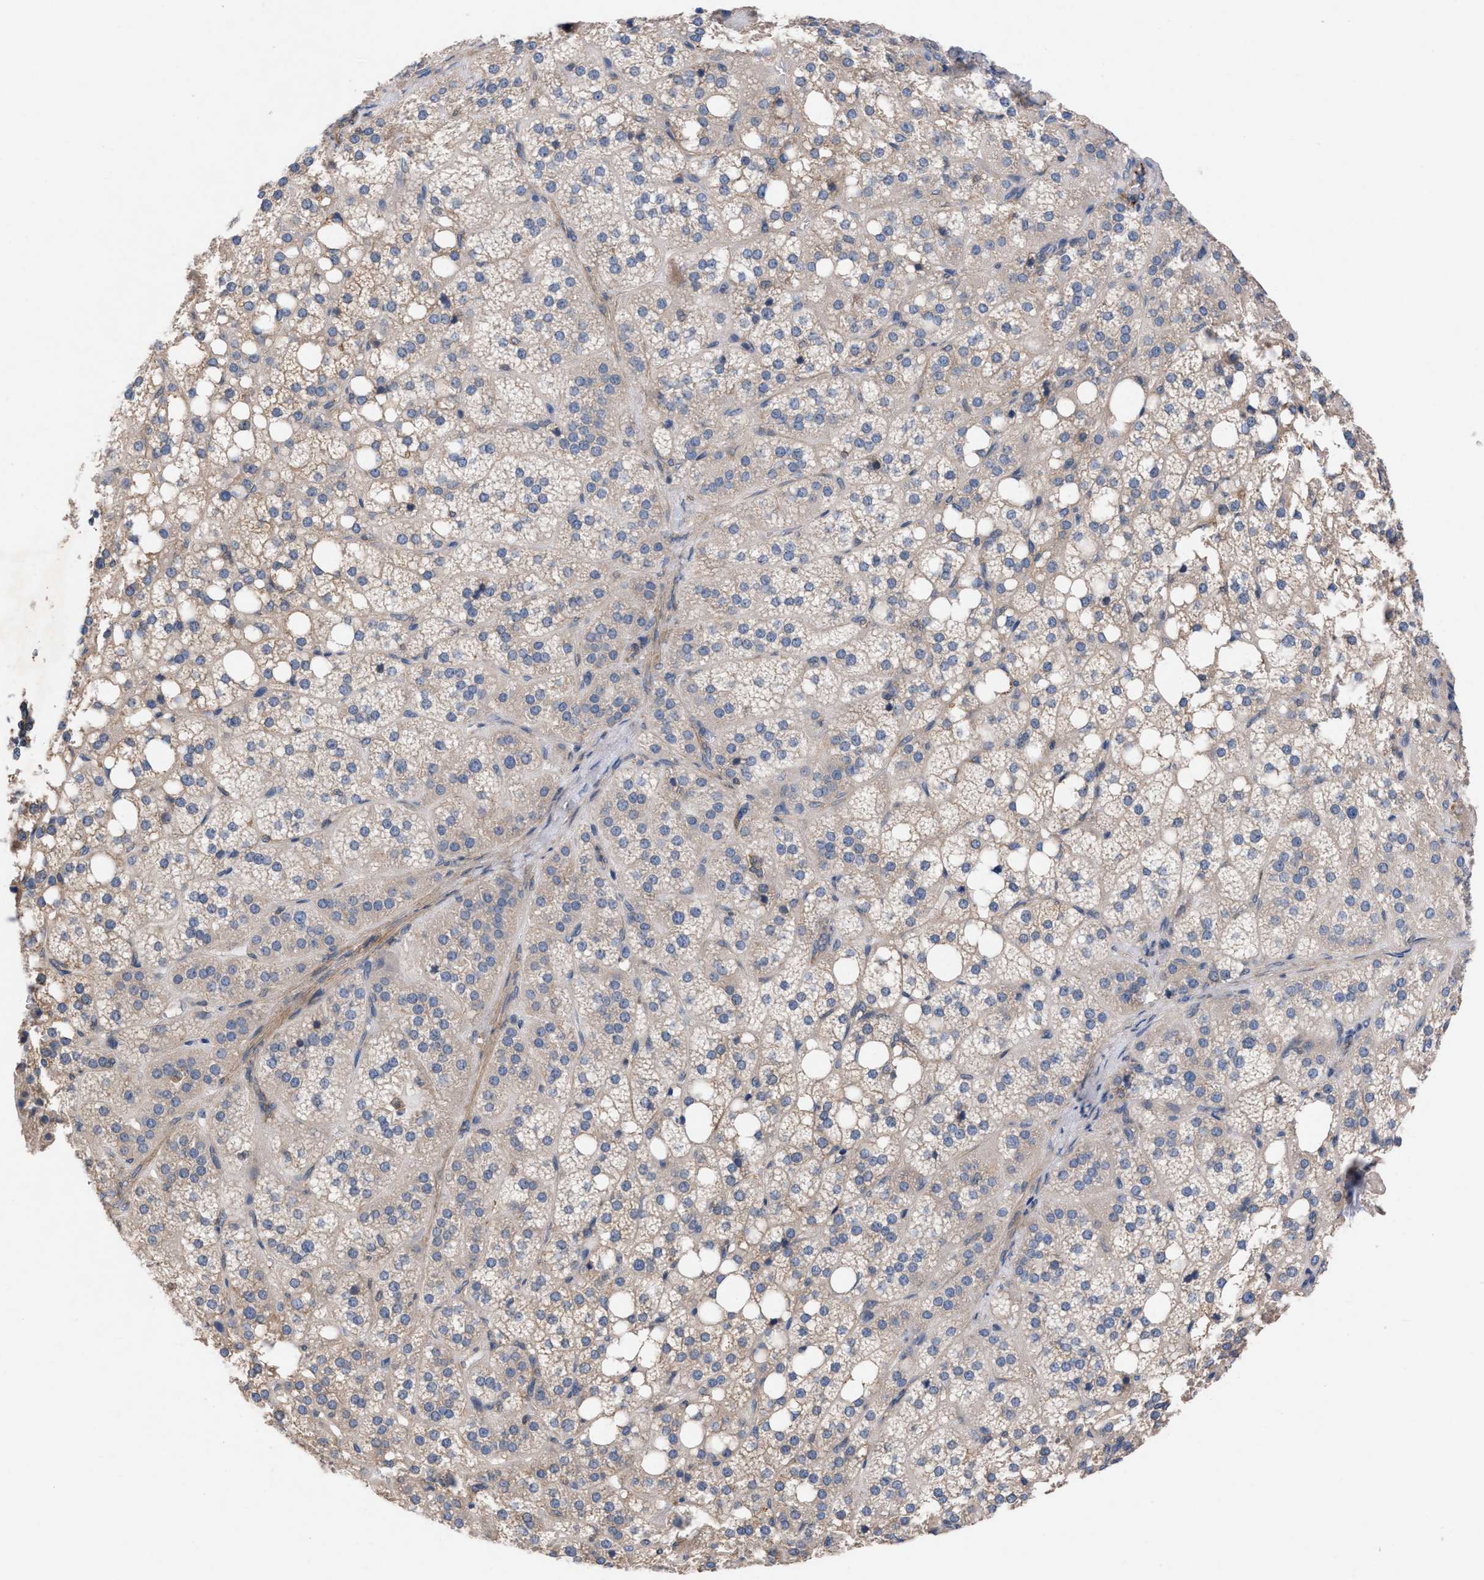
{"staining": {"intensity": "moderate", "quantity": "25%-75%", "location": "cytoplasmic/membranous"}, "tissue": "adrenal gland", "cell_type": "Glandular cells", "image_type": "normal", "snomed": [{"axis": "morphology", "description": "Normal tissue, NOS"}, {"axis": "topography", "description": "Adrenal gland"}], "caption": "This is a histology image of IHC staining of unremarkable adrenal gland, which shows moderate expression in the cytoplasmic/membranous of glandular cells.", "gene": "TMEM131", "patient": {"sex": "female", "age": 59}}